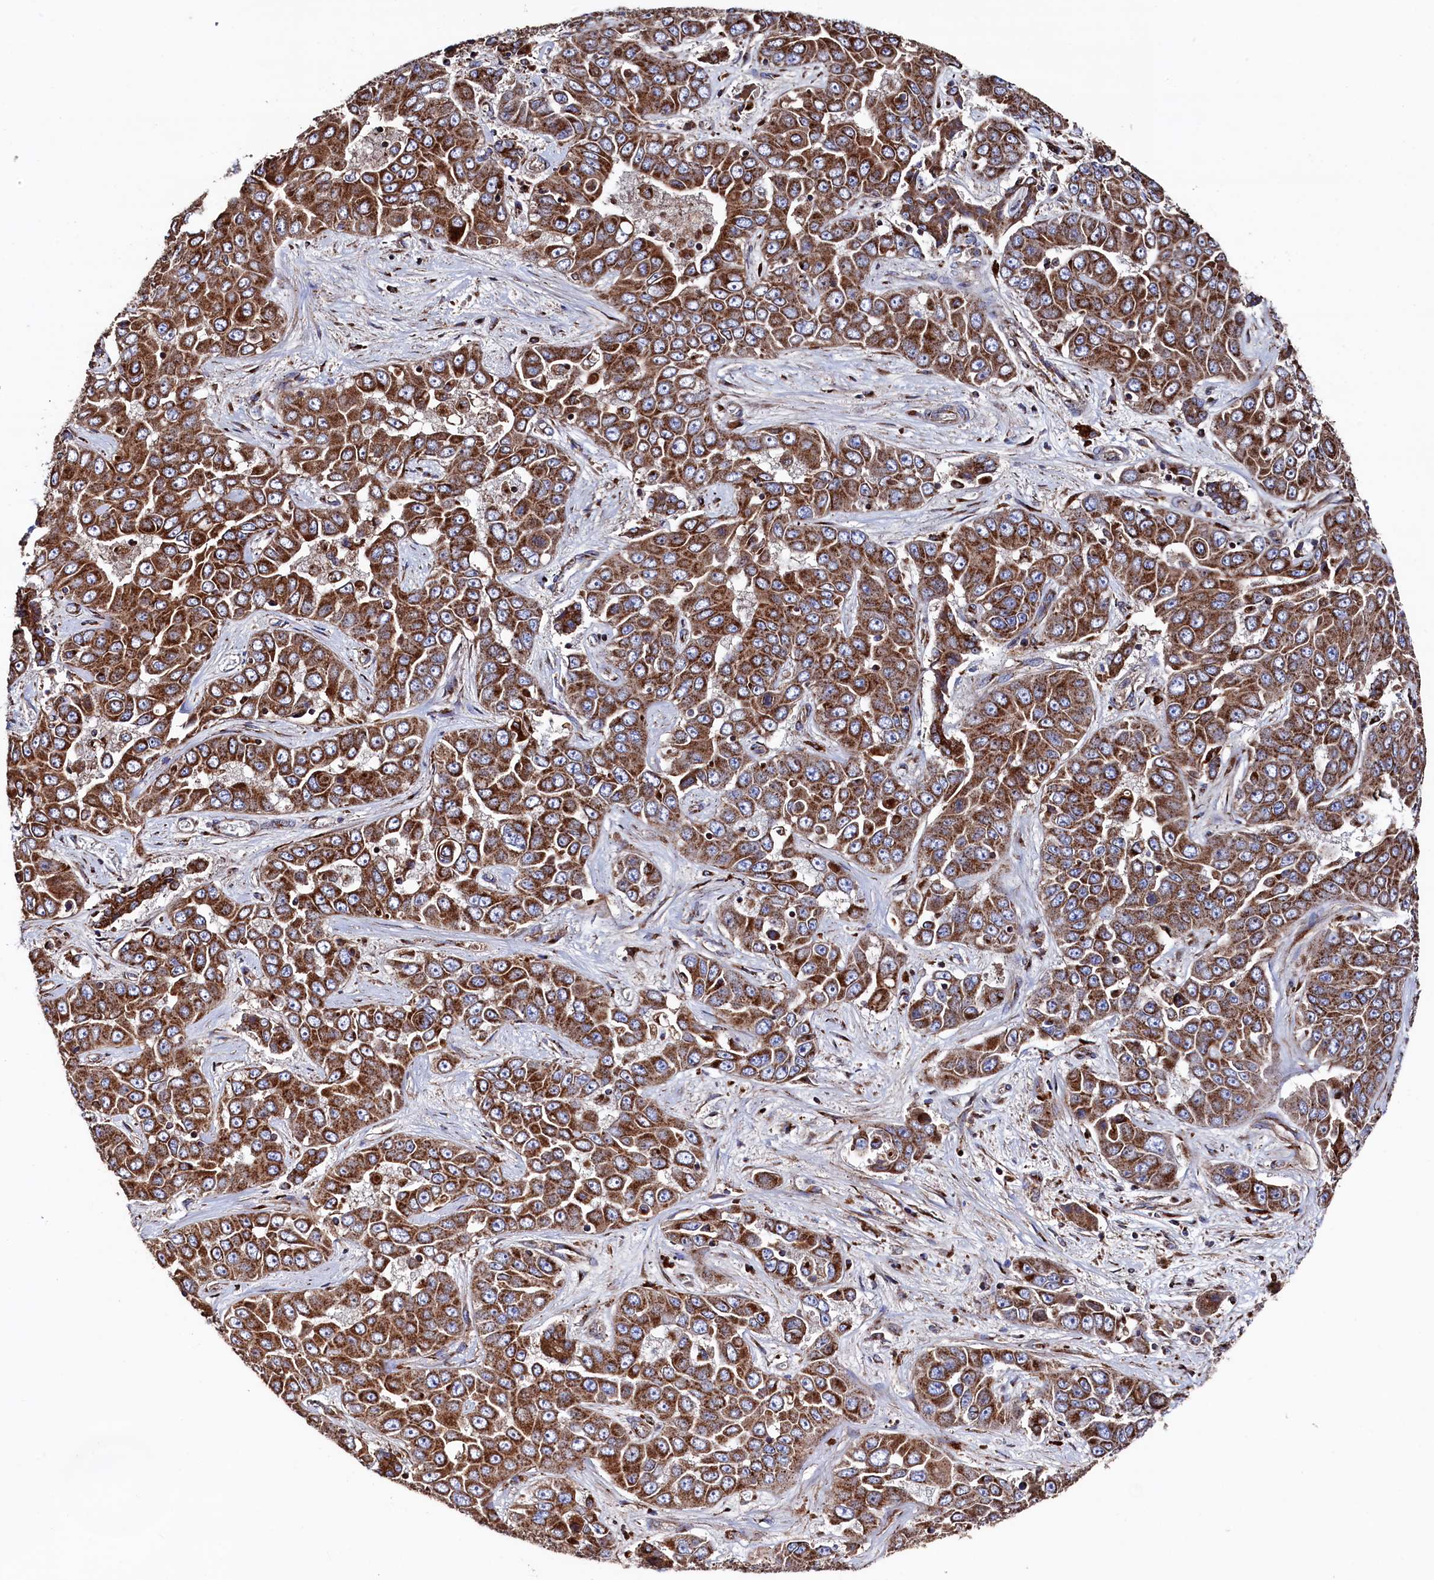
{"staining": {"intensity": "strong", "quantity": ">75%", "location": "cytoplasmic/membranous"}, "tissue": "liver cancer", "cell_type": "Tumor cells", "image_type": "cancer", "snomed": [{"axis": "morphology", "description": "Cholangiocarcinoma"}, {"axis": "topography", "description": "Liver"}], "caption": "Protein staining of cholangiocarcinoma (liver) tissue reveals strong cytoplasmic/membranous positivity in about >75% of tumor cells.", "gene": "PRRC1", "patient": {"sex": "female", "age": 52}}